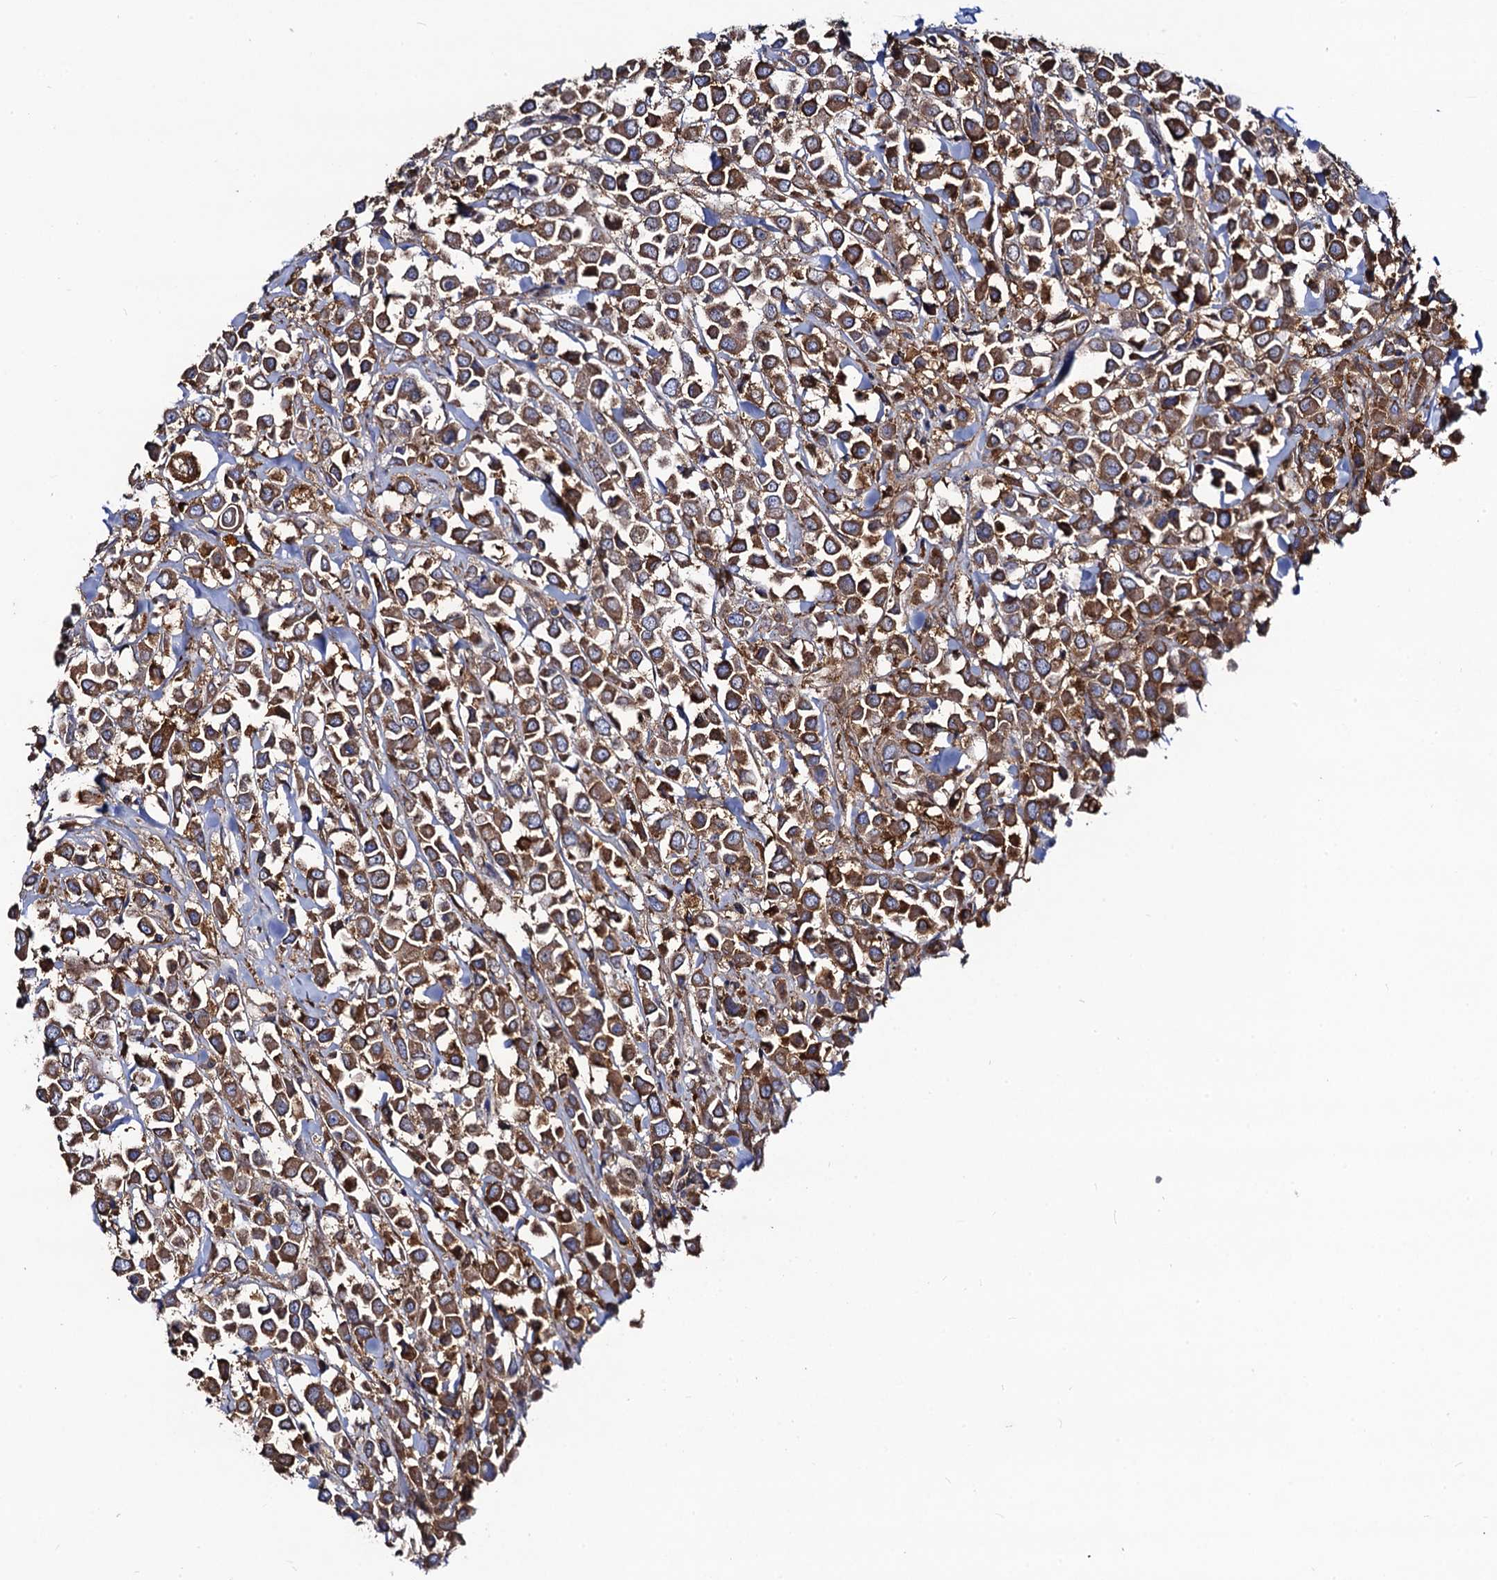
{"staining": {"intensity": "moderate", "quantity": ">75%", "location": "cytoplasmic/membranous"}, "tissue": "breast cancer", "cell_type": "Tumor cells", "image_type": "cancer", "snomed": [{"axis": "morphology", "description": "Duct carcinoma"}, {"axis": "topography", "description": "Breast"}], "caption": "IHC (DAB) staining of breast intraductal carcinoma displays moderate cytoplasmic/membranous protein expression in approximately >75% of tumor cells.", "gene": "DYDC1", "patient": {"sex": "female", "age": 61}}